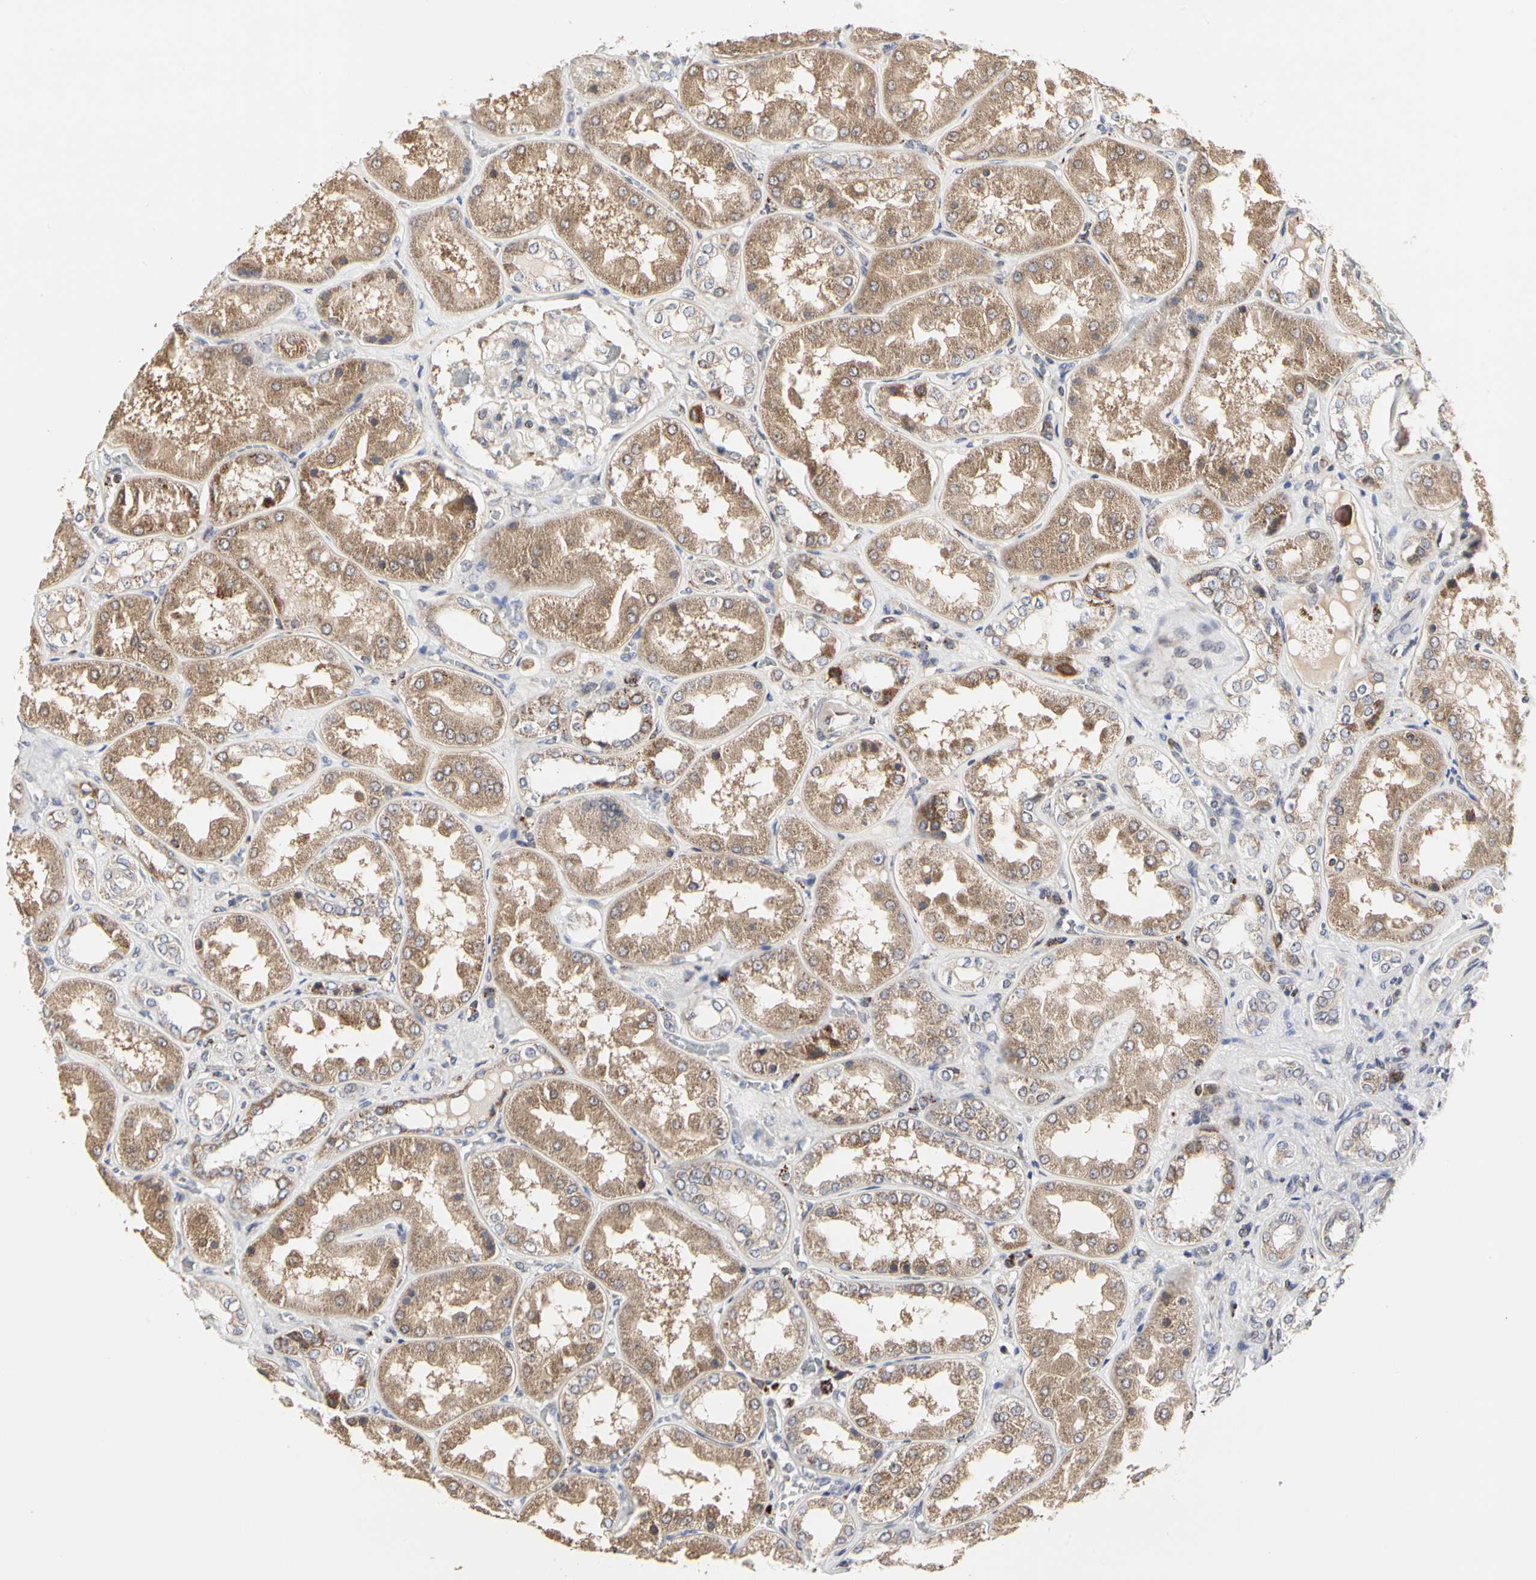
{"staining": {"intensity": "weak", "quantity": "<25%", "location": "cytoplasmic/membranous"}, "tissue": "kidney", "cell_type": "Cells in glomeruli", "image_type": "normal", "snomed": [{"axis": "morphology", "description": "Normal tissue, NOS"}, {"axis": "topography", "description": "Kidney"}], "caption": "The image shows no staining of cells in glomeruli in benign kidney. The staining was performed using DAB to visualize the protein expression in brown, while the nuclei were stained in blue with hematoxylin (Magnification: 20x).", "gene": "TSKU", "patient": {"sex": "female", "age": 56}}